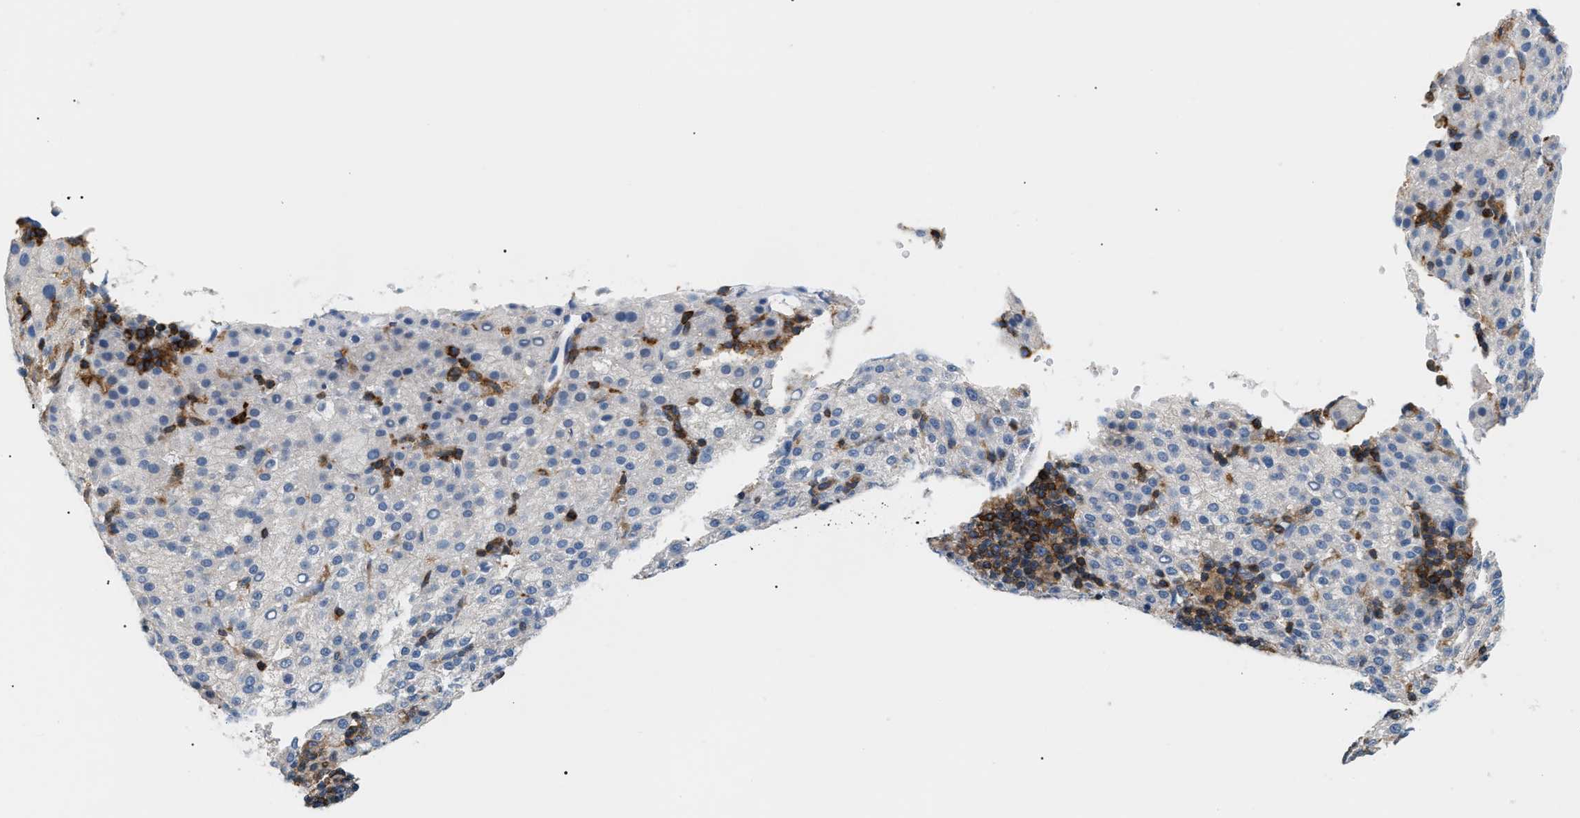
{"staining": {"intensity": "negative", "quantity": "none", "location": "none"}, "tissue": "liver cancer", "cell_type": "Tumor cells", "image_type": "cancer", "snomed": [{"axis": "morphology", "description": "Carcinoma, Hepatocellular, NOS"}, {"axis": "topography", "description": "Liver"}], "caption": "An immunohistochemistry micrograph of liver cancer (hepatocellular carcinoma) is shown. There is no staining in tumor cells of liver cancer (hepatocellular carcinoma).", "gene": "INPP5D", "patient": {"sex": "female", "age": 58}}